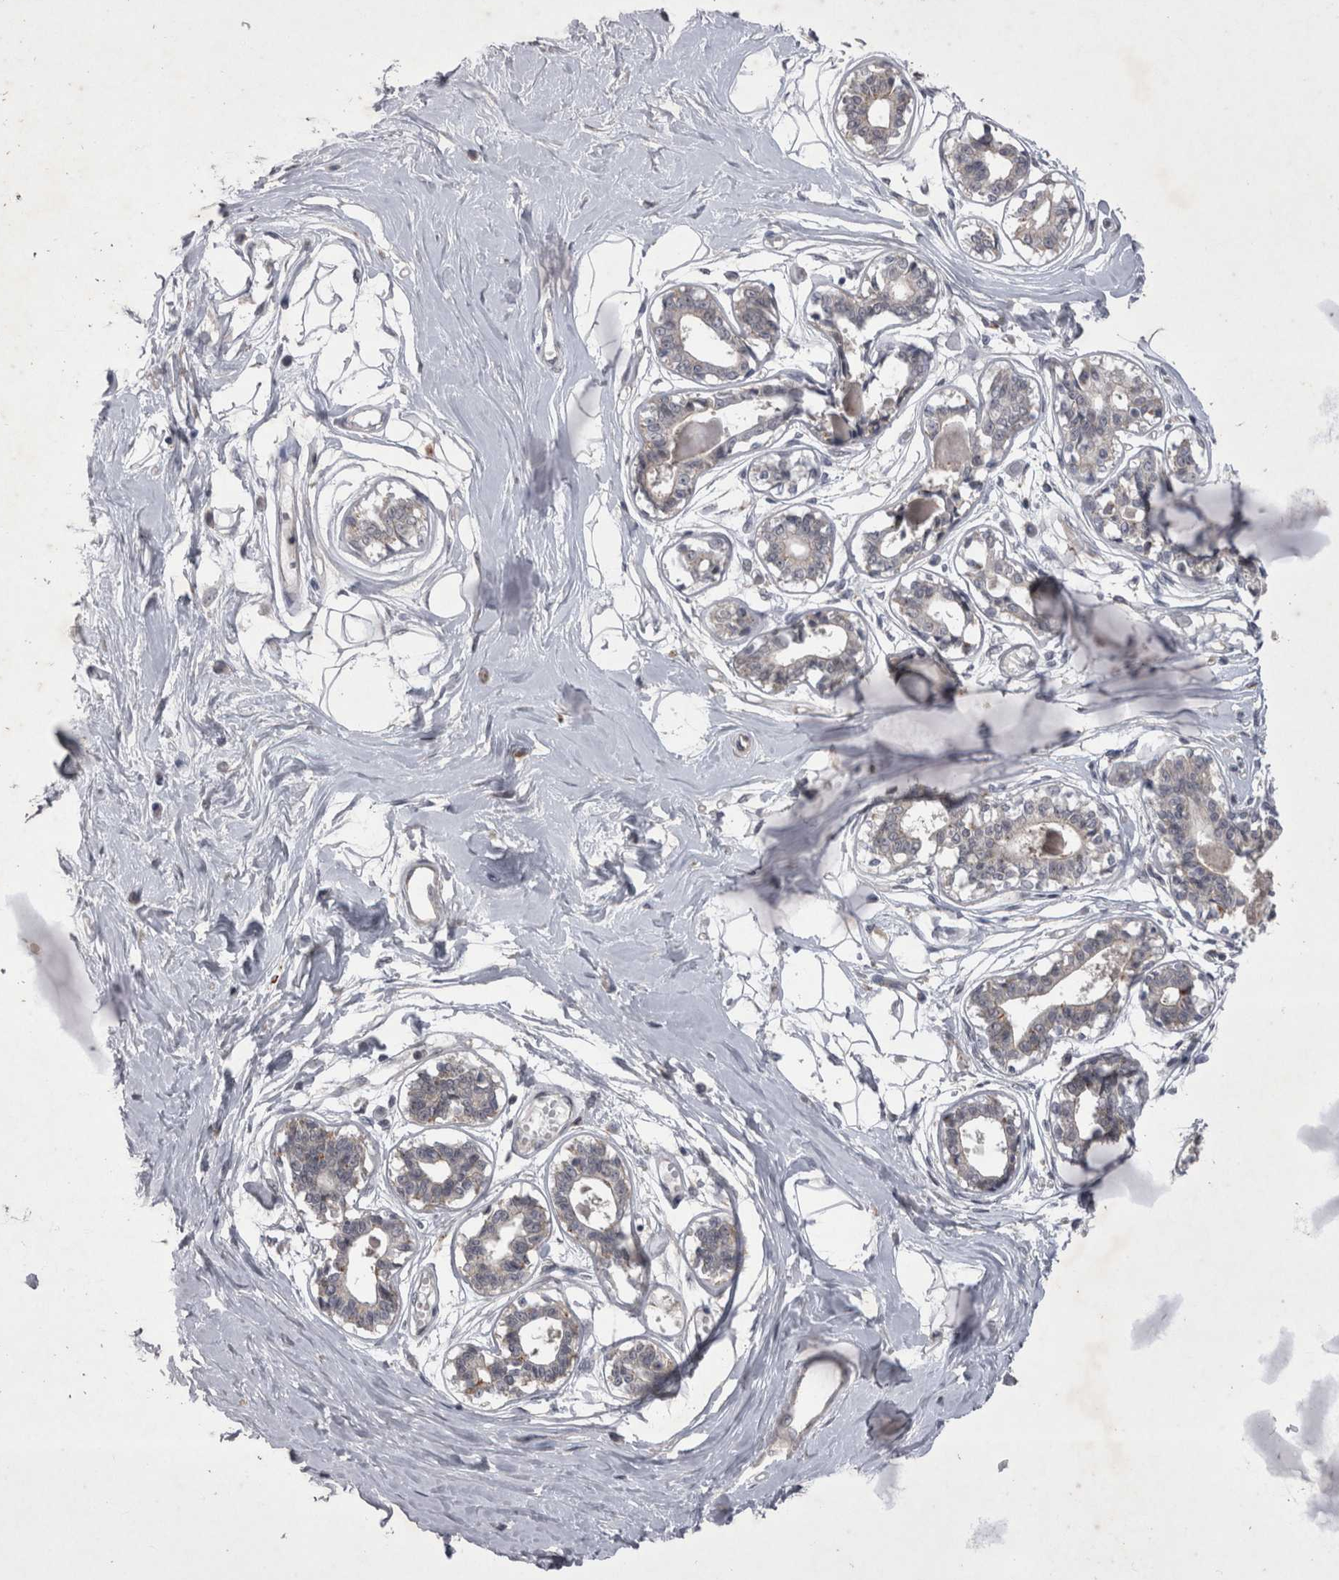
{"staining": {"intensity": "negative", "quantity": "none", "location": "none"}, "tissue": "breast", "cell_type": "Adipocytes", "image_type": "normal", "snomed": [{"axis": "morphology", "description": "Normal tissue, NOS"}, {"axis": "topography", "description": "Breast"}], "caption": "Breast stained for a protein using IHC demonstrates no staining adipocytes.", "gene": "CTBS", "patient": {"sex": "female", "age": 45}}